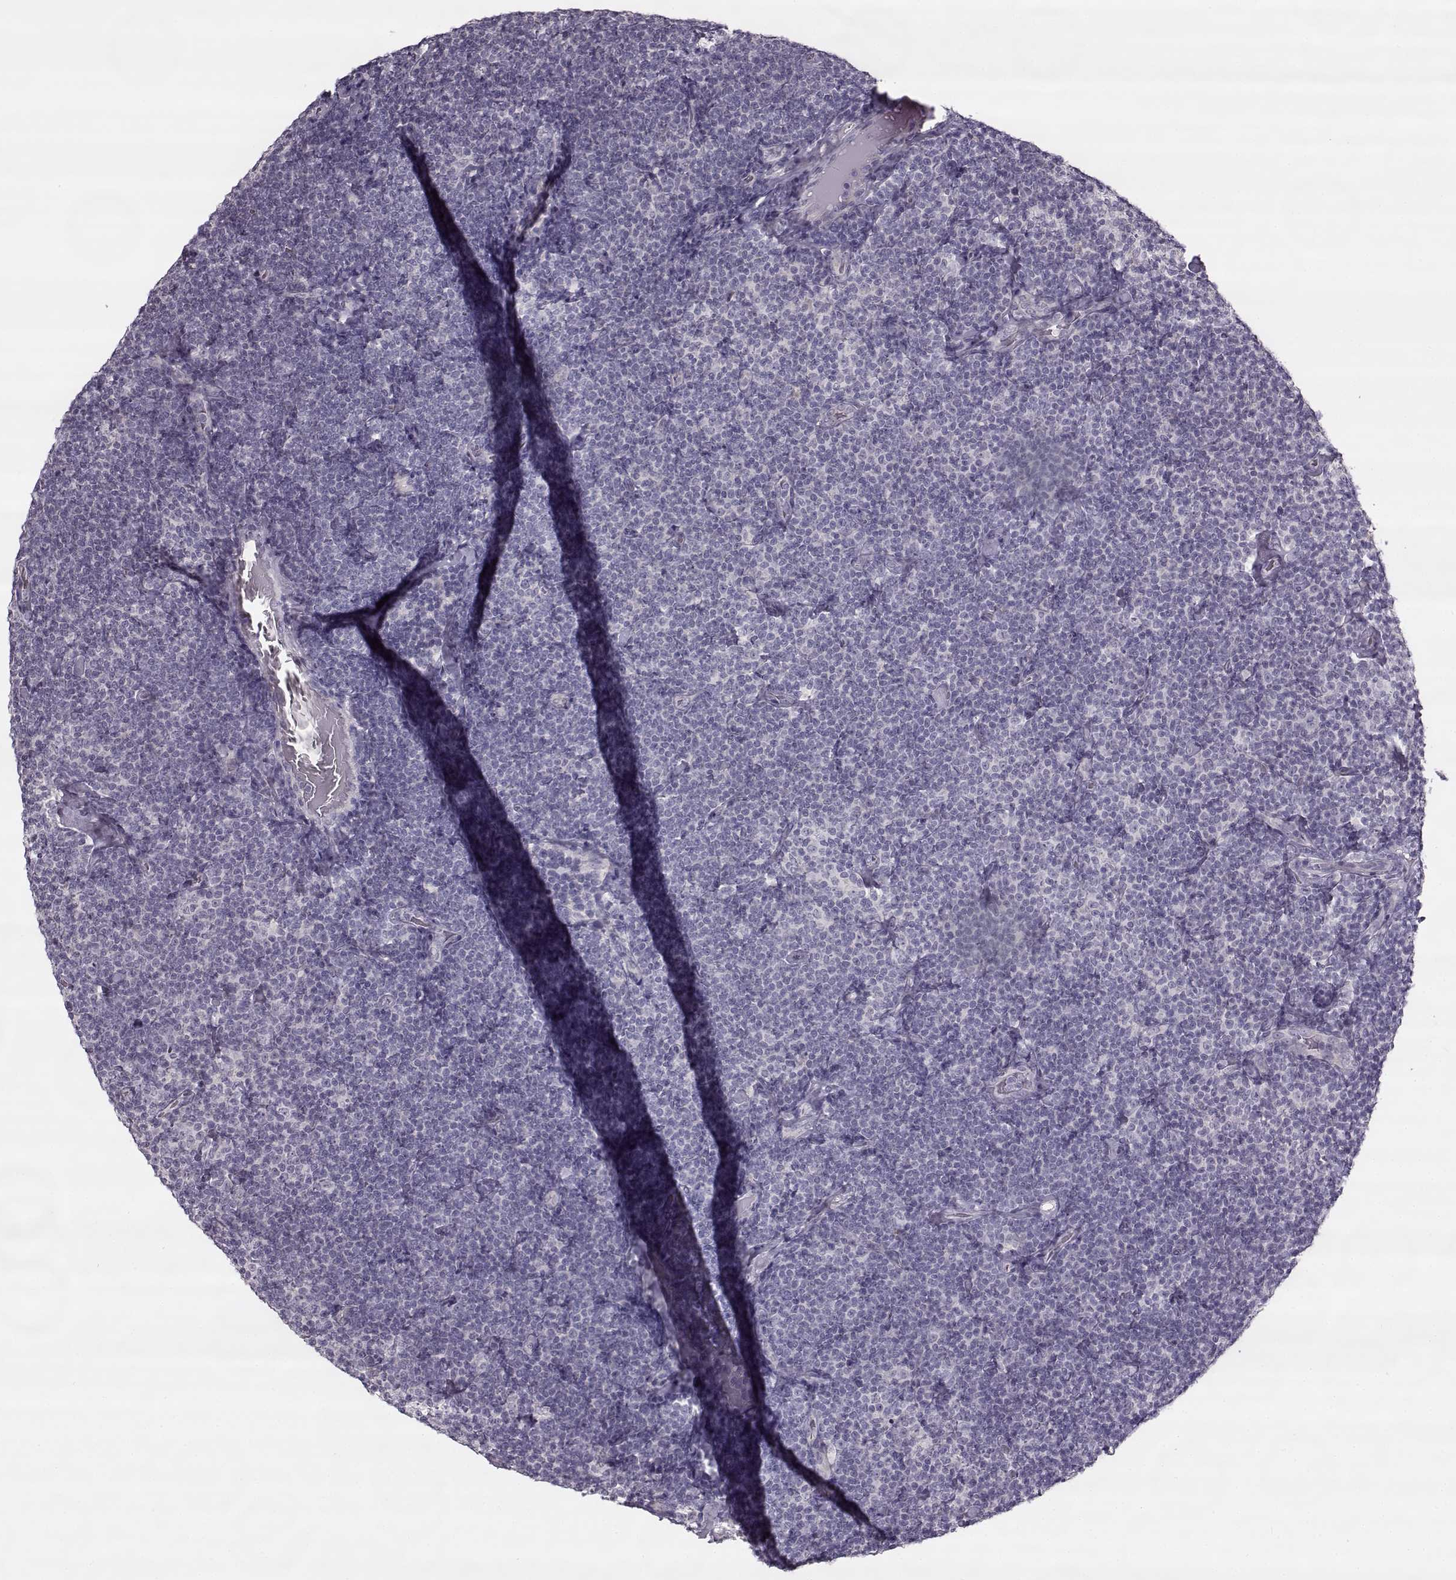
{"staining": {"intensity": "negative", "quantity": "none", "location": "none"}, "tissue": "lymphoma", "cell_type": "Tumor cells", "image_type": "cancer", "snomed": [{"axis": "morphology", "description": "Malignant lymphoma, non-Hodgkin's type, Low grade"}, {"axis": "topography", "description": "Lymph node"}], "caption": "This is a micrograph of immunohistochemistry staining of lymphoma, which shows no expression in tumor cells.", "gene": "MAP6D1", "patient": {"sex": "male", "age": 81}}